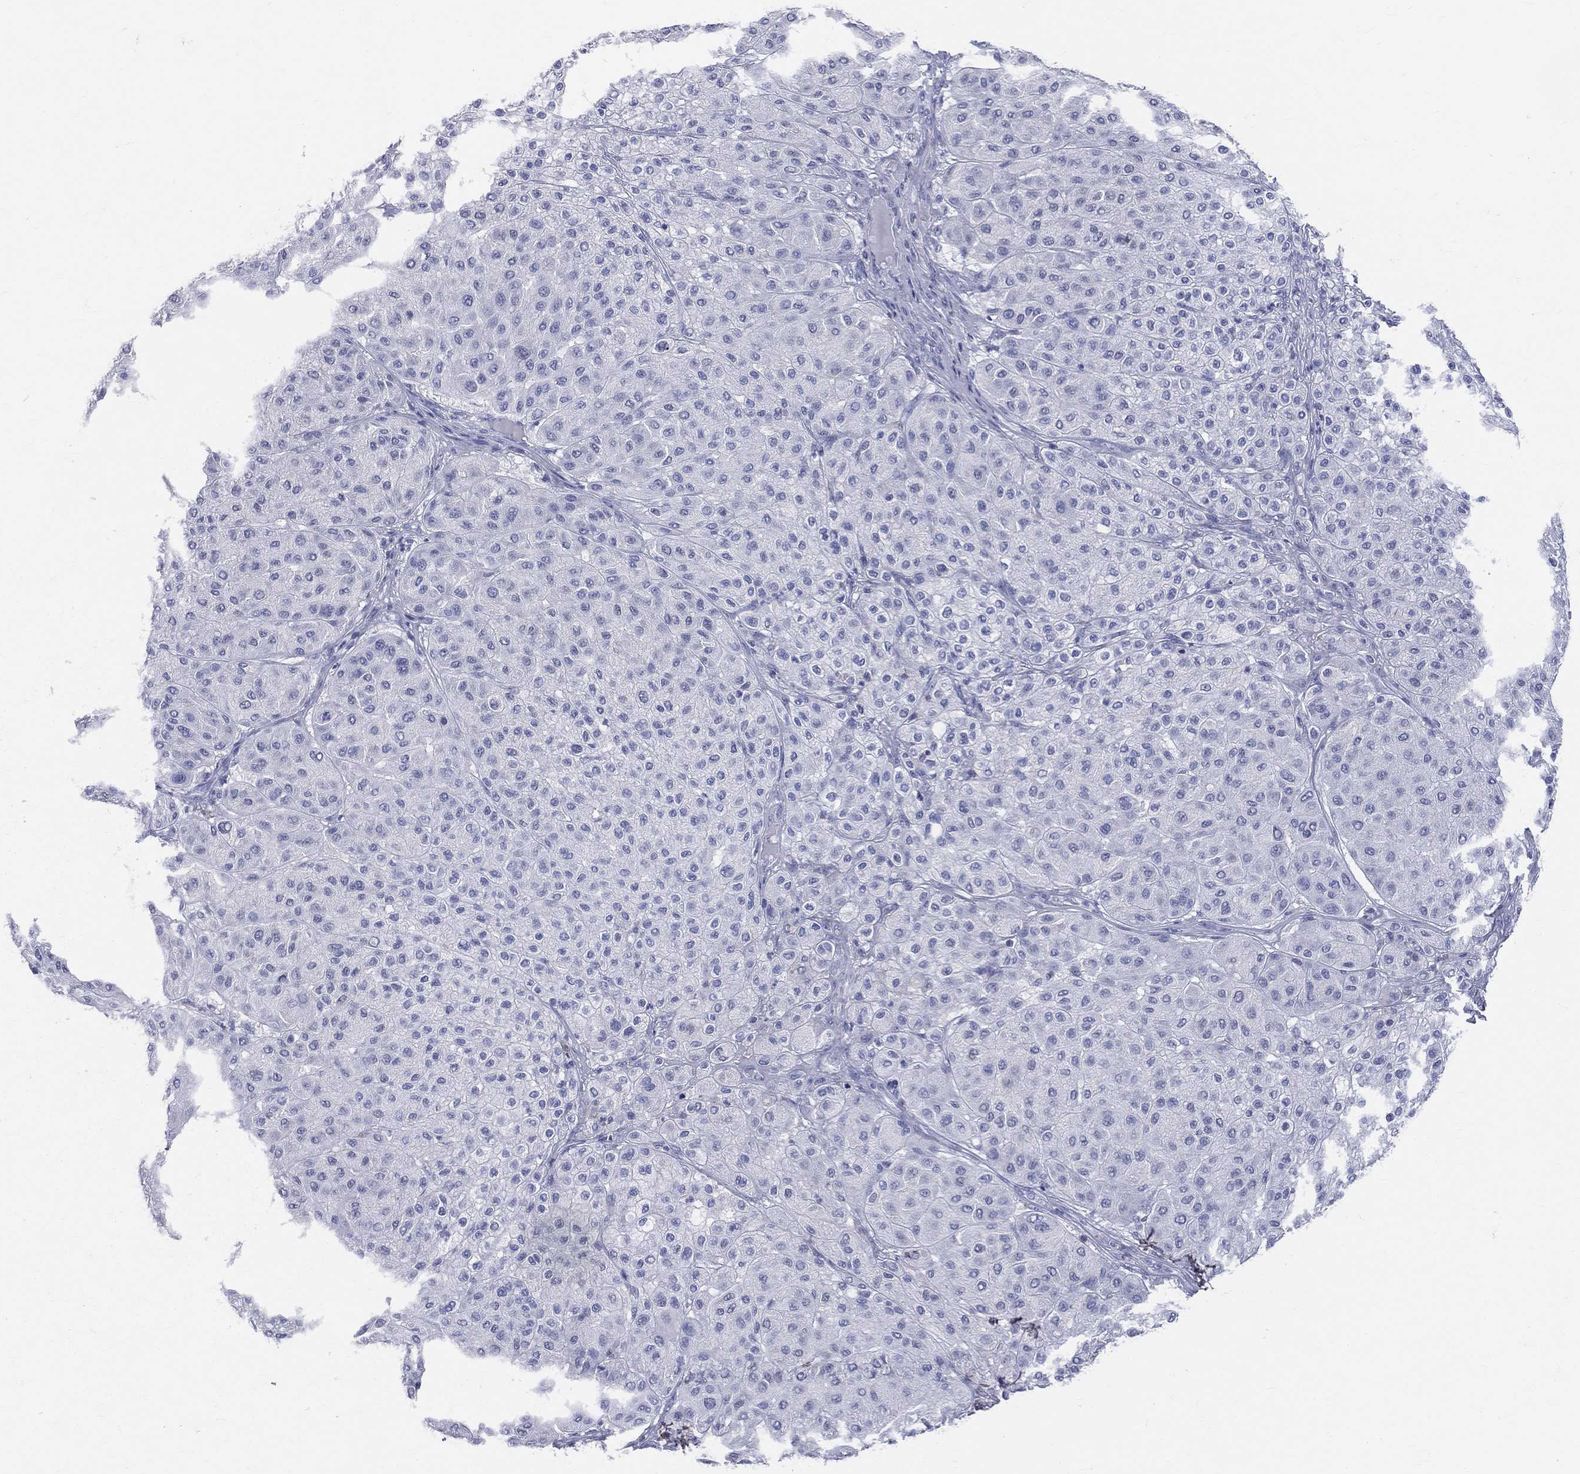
{"staining": {"intensity": "negative", "quantity": "none", "location": "none"}, "tissue": "melanoma", "cell_type": "Tumor cells", "image_type": "cancer", "snomed": [{"axis": "morphology", "description": "Malignant melanoma, Metastatic site"}, {"axis": "topography", "description": "Smooth muscle"}], "caption": "Melanoma was stained to show a protein in brown. There is no significant positivity in tumor cells.", "gene": "LAT", "patient": {"sex": "male", "age": 41}}